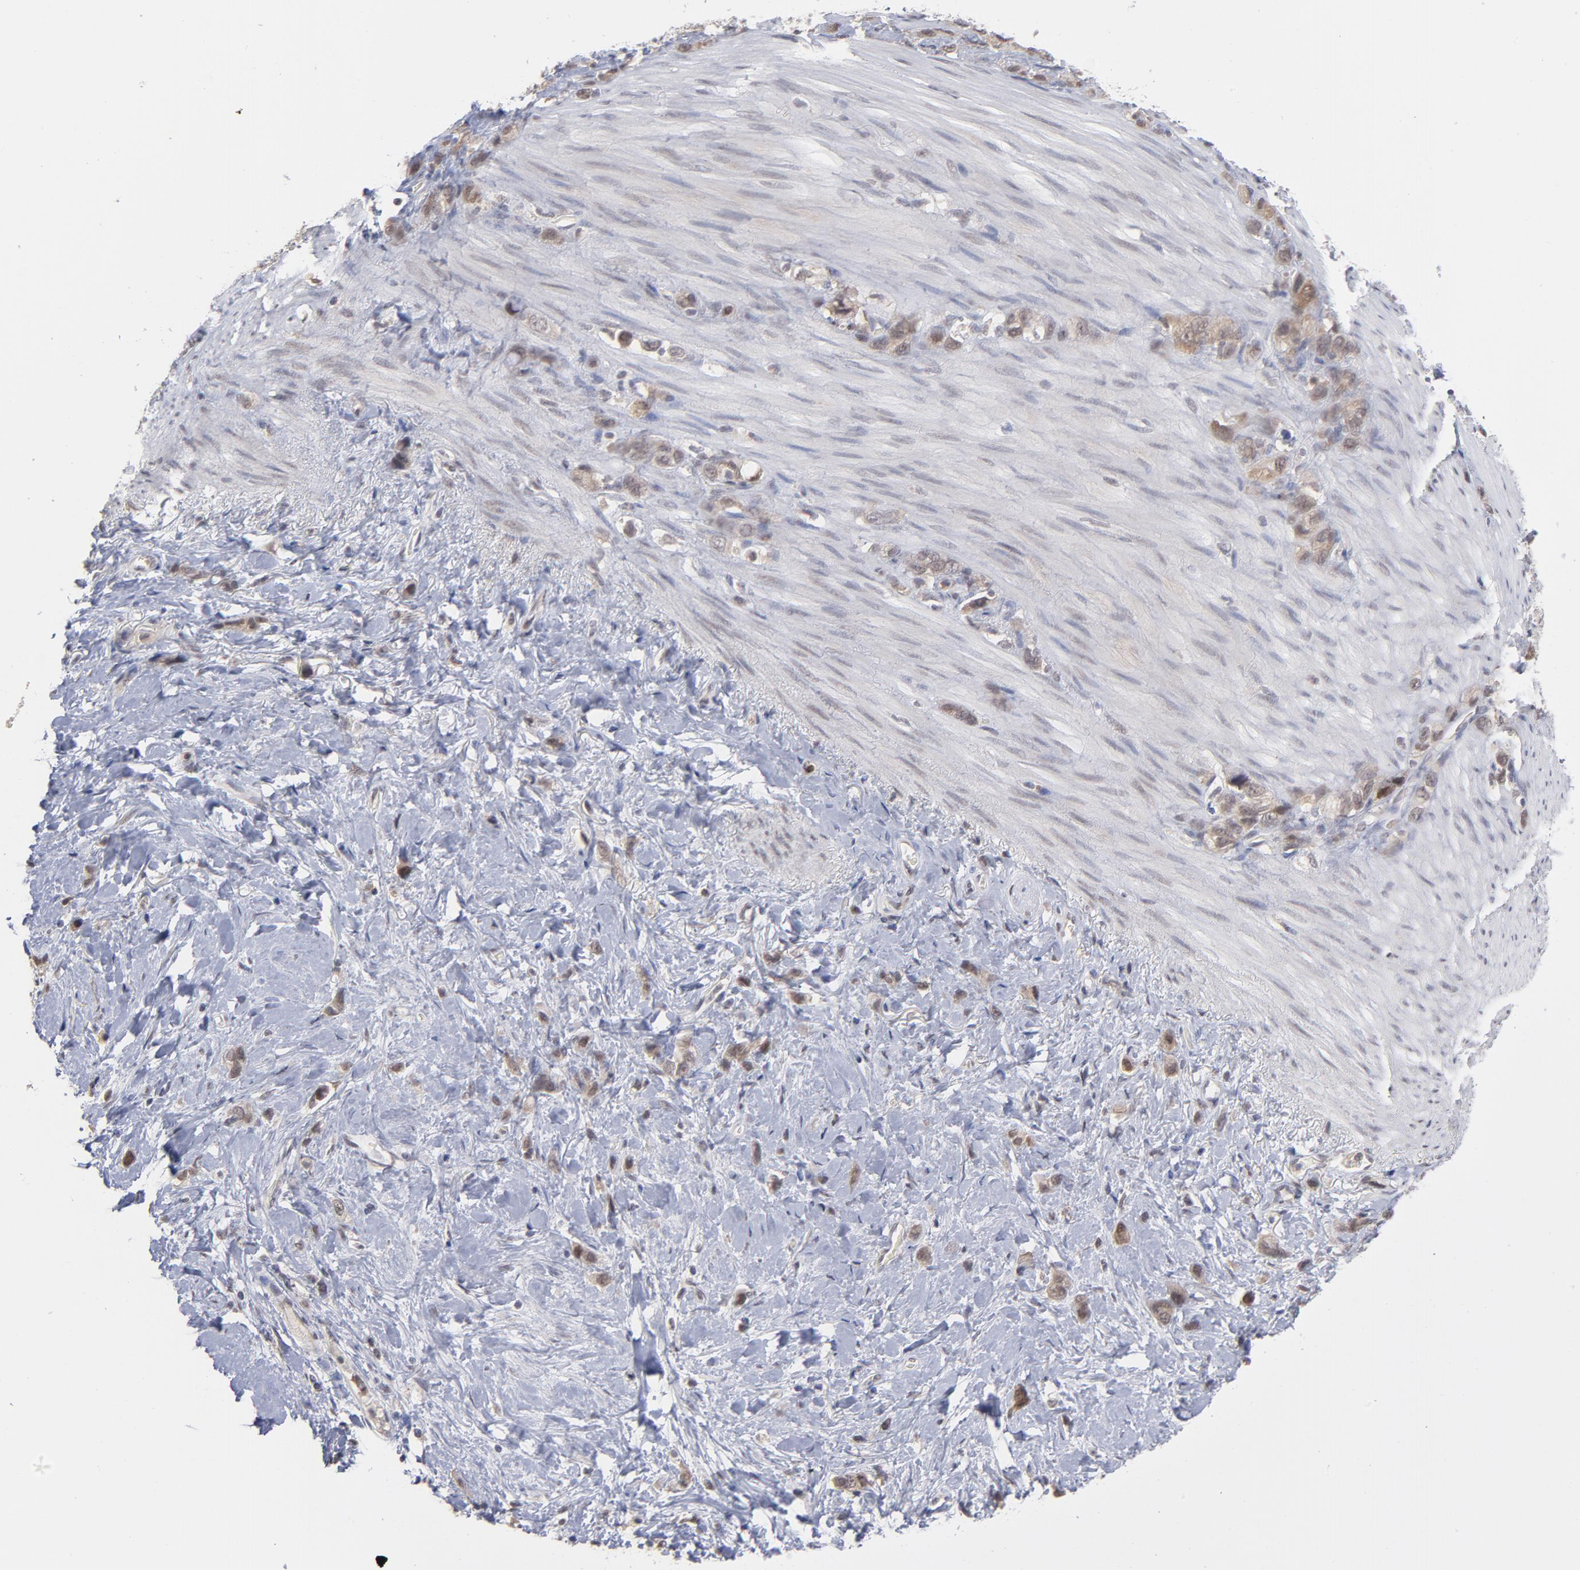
{"staining": {"intensity": "moderate", "quantity": "25%-75%", "location": "cytoplasmic/membranous"}, "tissue": "stomach cancer", "cell_type": "Tumor cells", "image_type": "cancer", "snomed": [{"axis": "morphology", "description": "Normal tissue, NOS"}, {"axis": "morphology", "description": "Adenocarcinoma, NOS"}, {"axis": "morphology", "description": "Adenocarcinoma, High grade"}, {"axis": "topography", "description": "Stomach, upper"}, {"axis": "topography", "description": "Stomach"}], "caption": "Adenocarcinoma (stomach) stained with a brown dye exhibits moderate cytoplasmic/membranous positive staining in about 25%-75% of tumor cells.", "gene": "OAS1", "patient": {"sex": "female", "age": 65}}